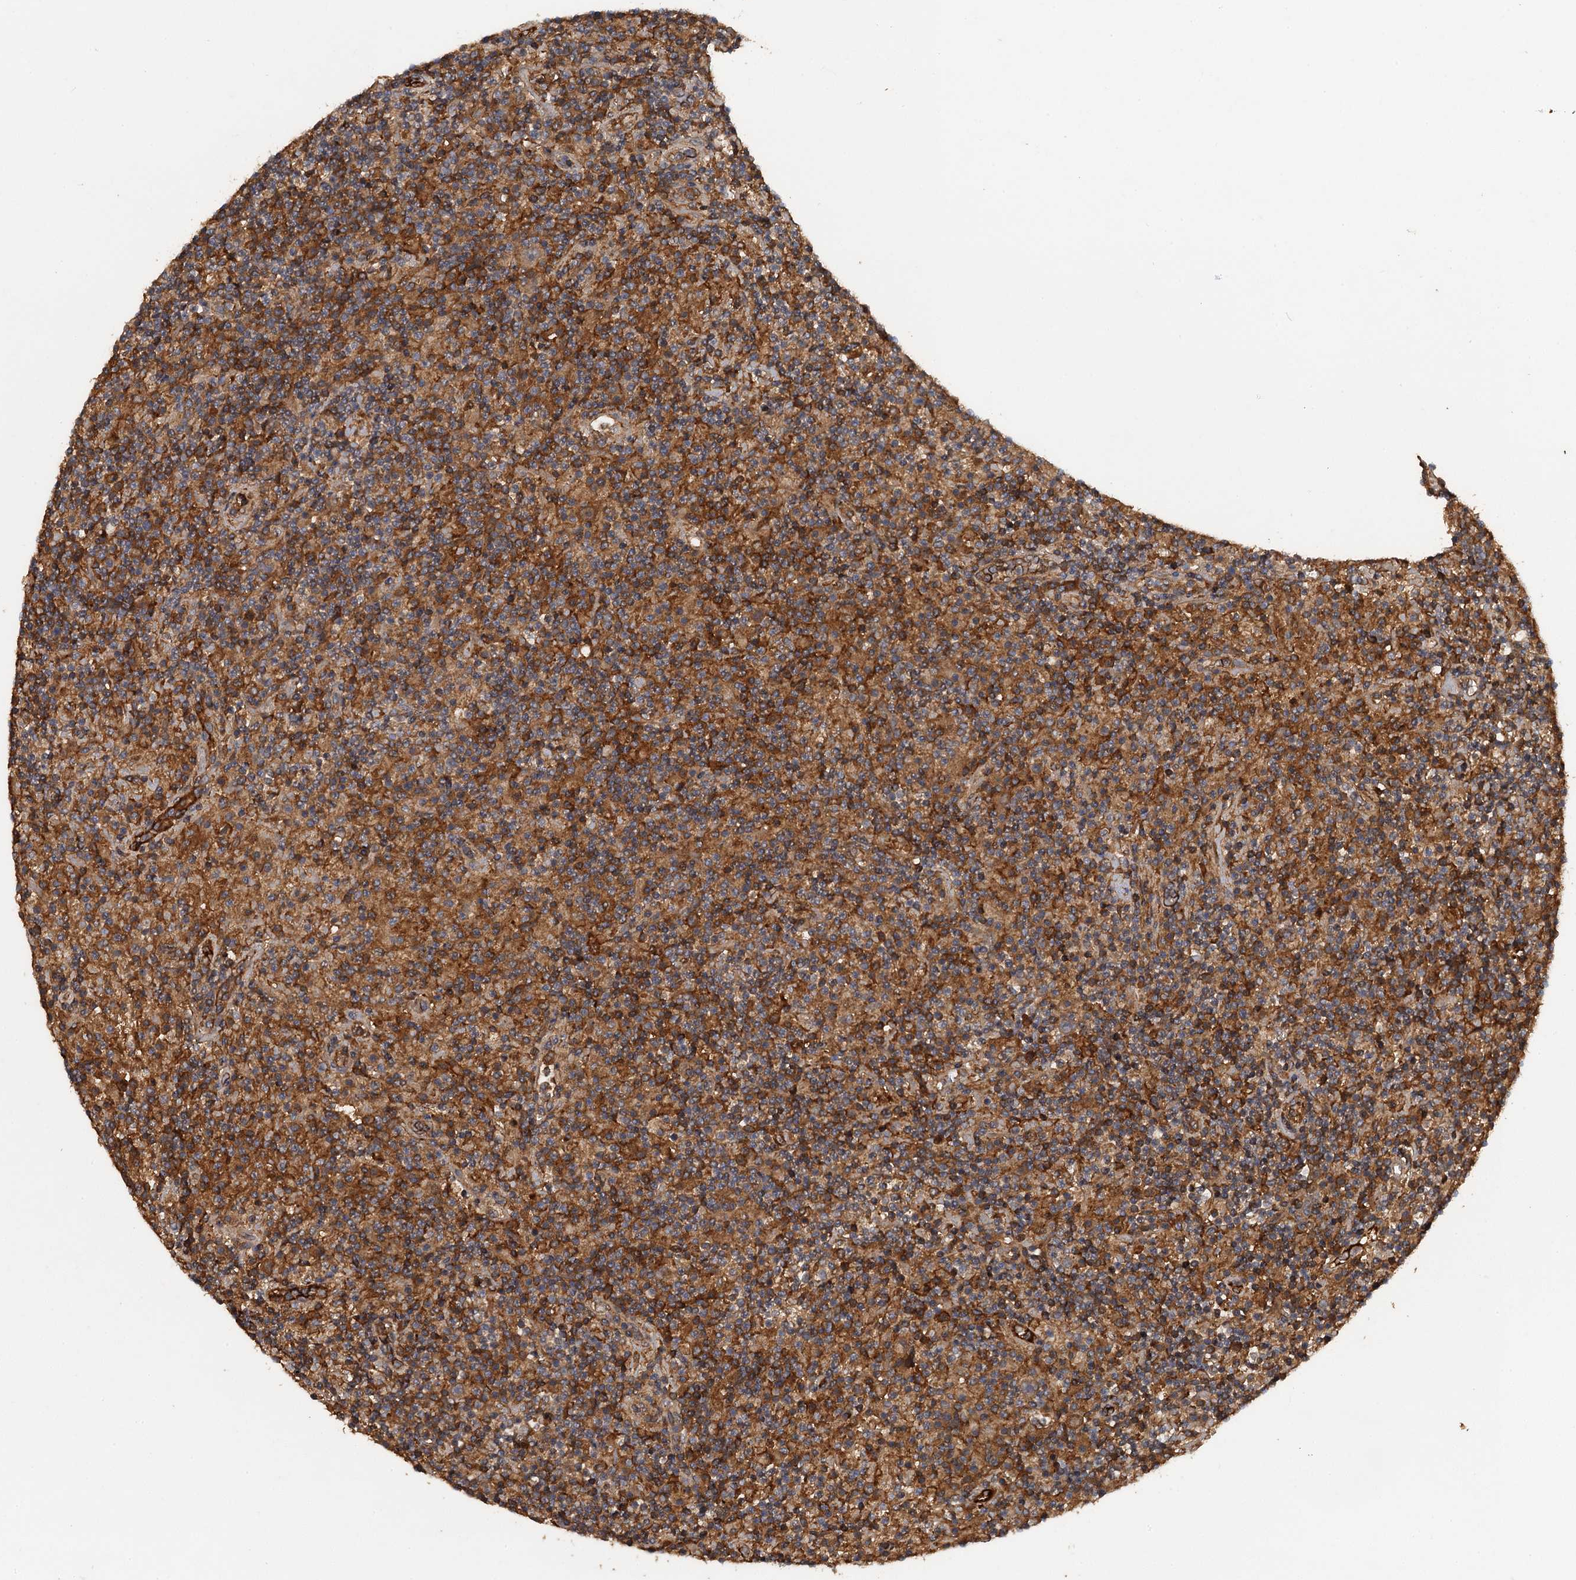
{"staining": {"intensity": "negative", "quantity": "none", "location": "none"}, "tissue": "lymphoma", "cell_type": "Tumor cells", "image_type": "cancer", "snomed": [{"axis": "morphology", "description": "Hodgkin's disease, NOS"}, {"axis": "topography", "description": "Lymph node"}], "caption": "High power microscopy photomicrograph of an immunohistochemistry (IHC) image of lymphoma, revealing no significant positivity in tumor cells.", "gene": "HAPLN3", "patient": {"sex": "male", "age": 70}}